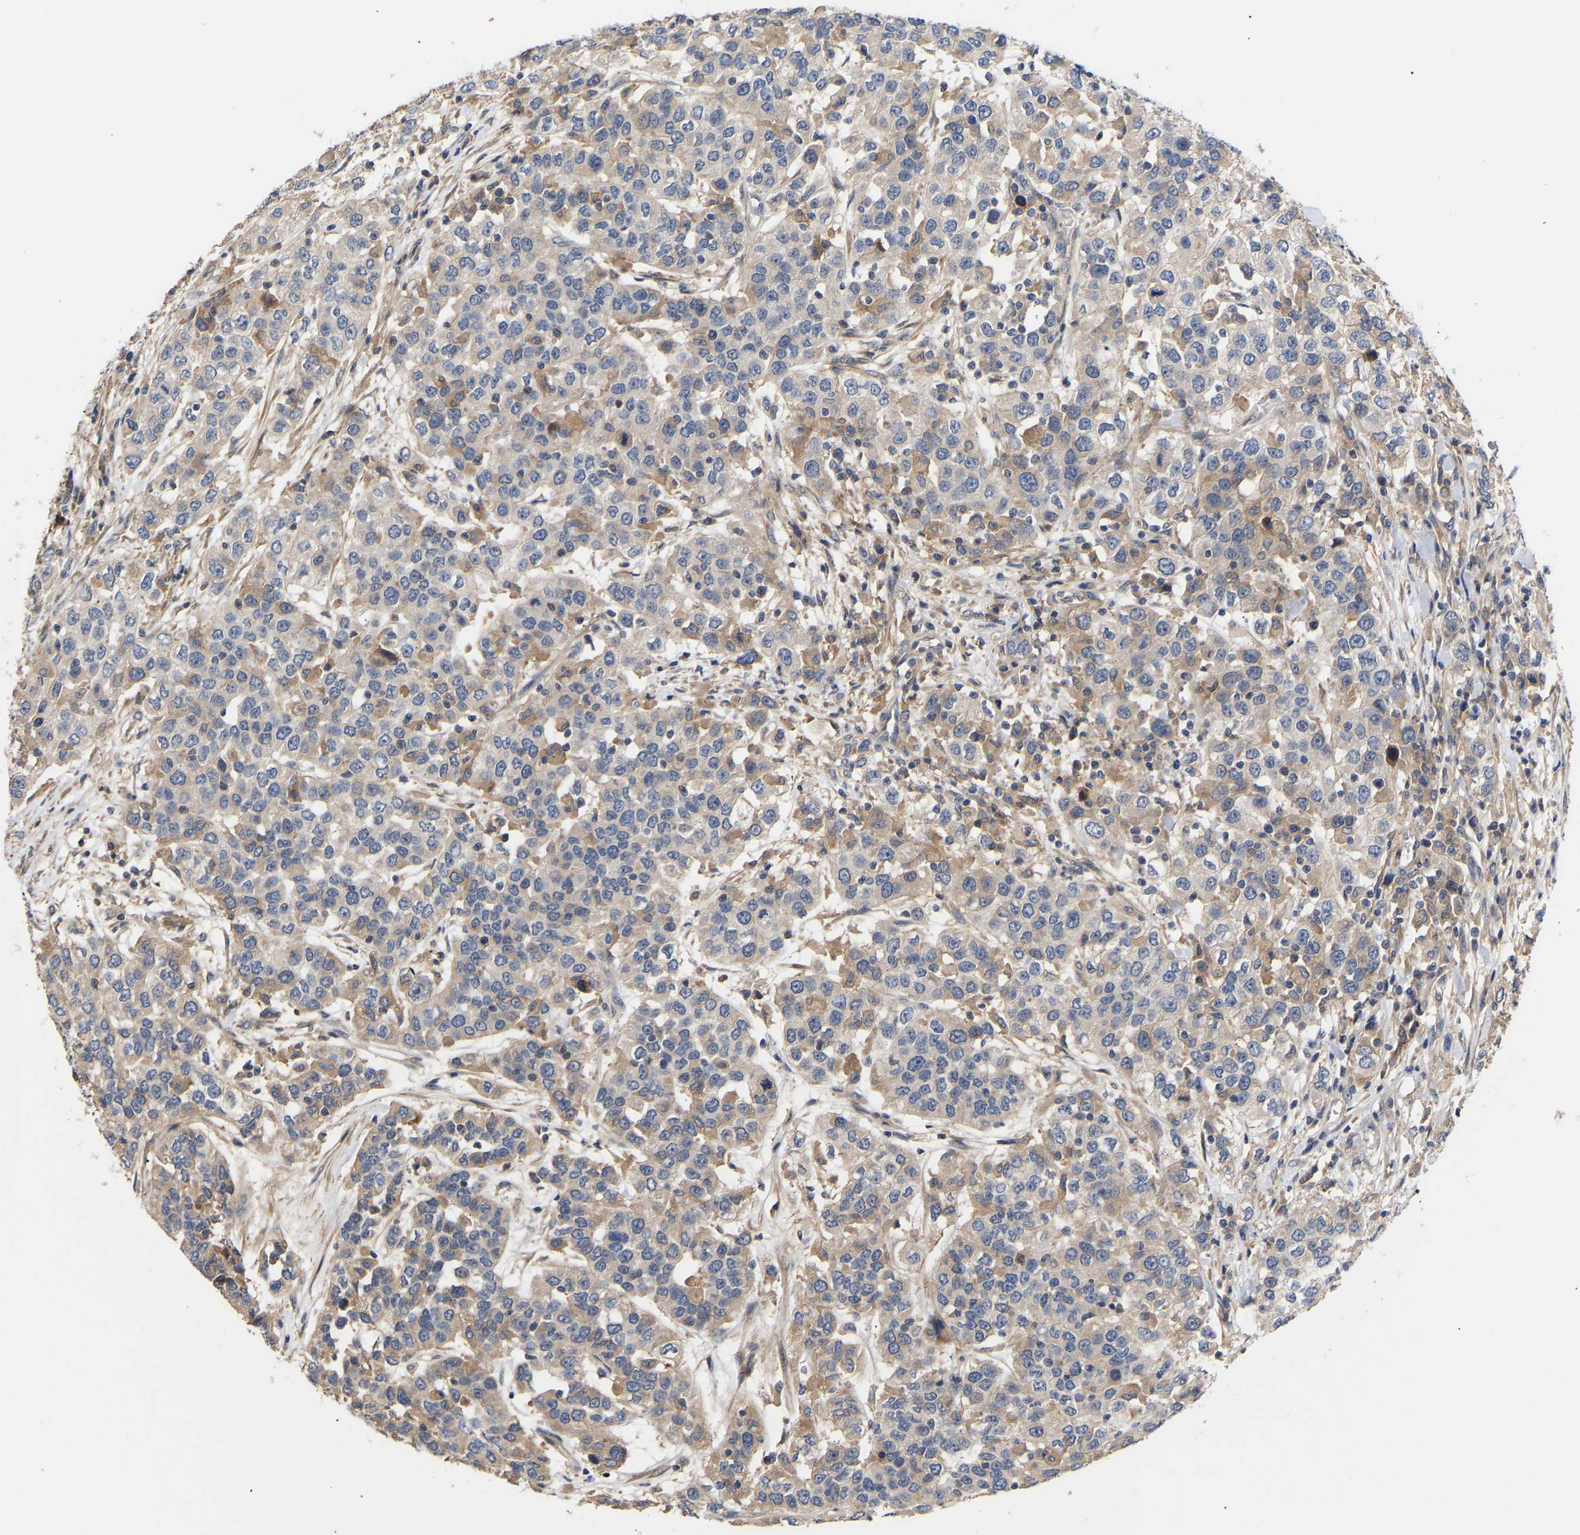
{"staining": {"intensity": "weak", "quantity": "<25%", "location": "cytoplasmic/membranous"}, "tissue": "urothelial cancer", "cell_type": "Tumor cells", "image_type": "cancer", "snomed": [{"axis": "morphology", "description": "Urothelial carcinoma, High grade"}, {"axis": "topography", "description": "Urinary bladder"}], "caption": "DAB immunohistochemical staining of urothelial cancer exhibits no significant expression in tumor cells.", "gene": "KASH5", "patient": {"sex": "female", "age": 80}}